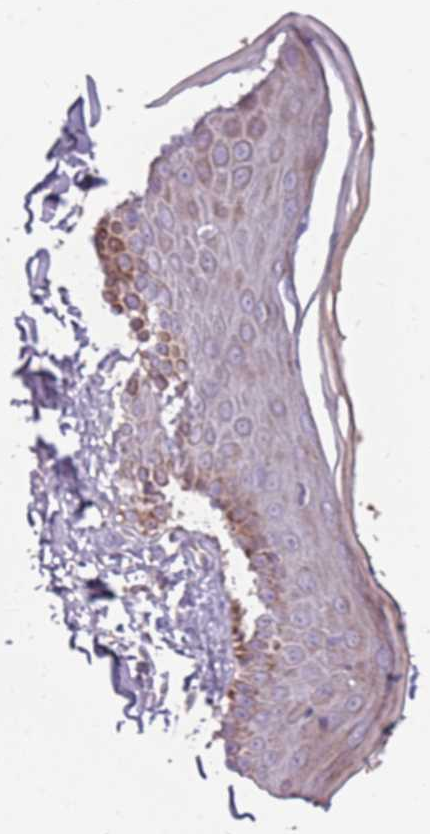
{"staining": {"intensity": "weak", "quantity": ">75%", "location": "cytoplasmic/membranous"}, "tissue": "skin", "cell_type": "Fibroblasts", "image_type": "normal", "snomed": [{"axis": "morphology", "description": "Normal tissue, NOS"}, {"axis": "topography", "description": "Skin"}], "caption": "Skin stained with DAB IHC displays low levels of weak cytoplasmic/membranous positivity in about >75% of fibroblasts. The staining is performed using DAB brown chromogen to label protein expression. The nuclei are counter-stained blue using hematoxylin.", "gene": "ZNF530", "patient": {"sex": "male", "age": 52}}